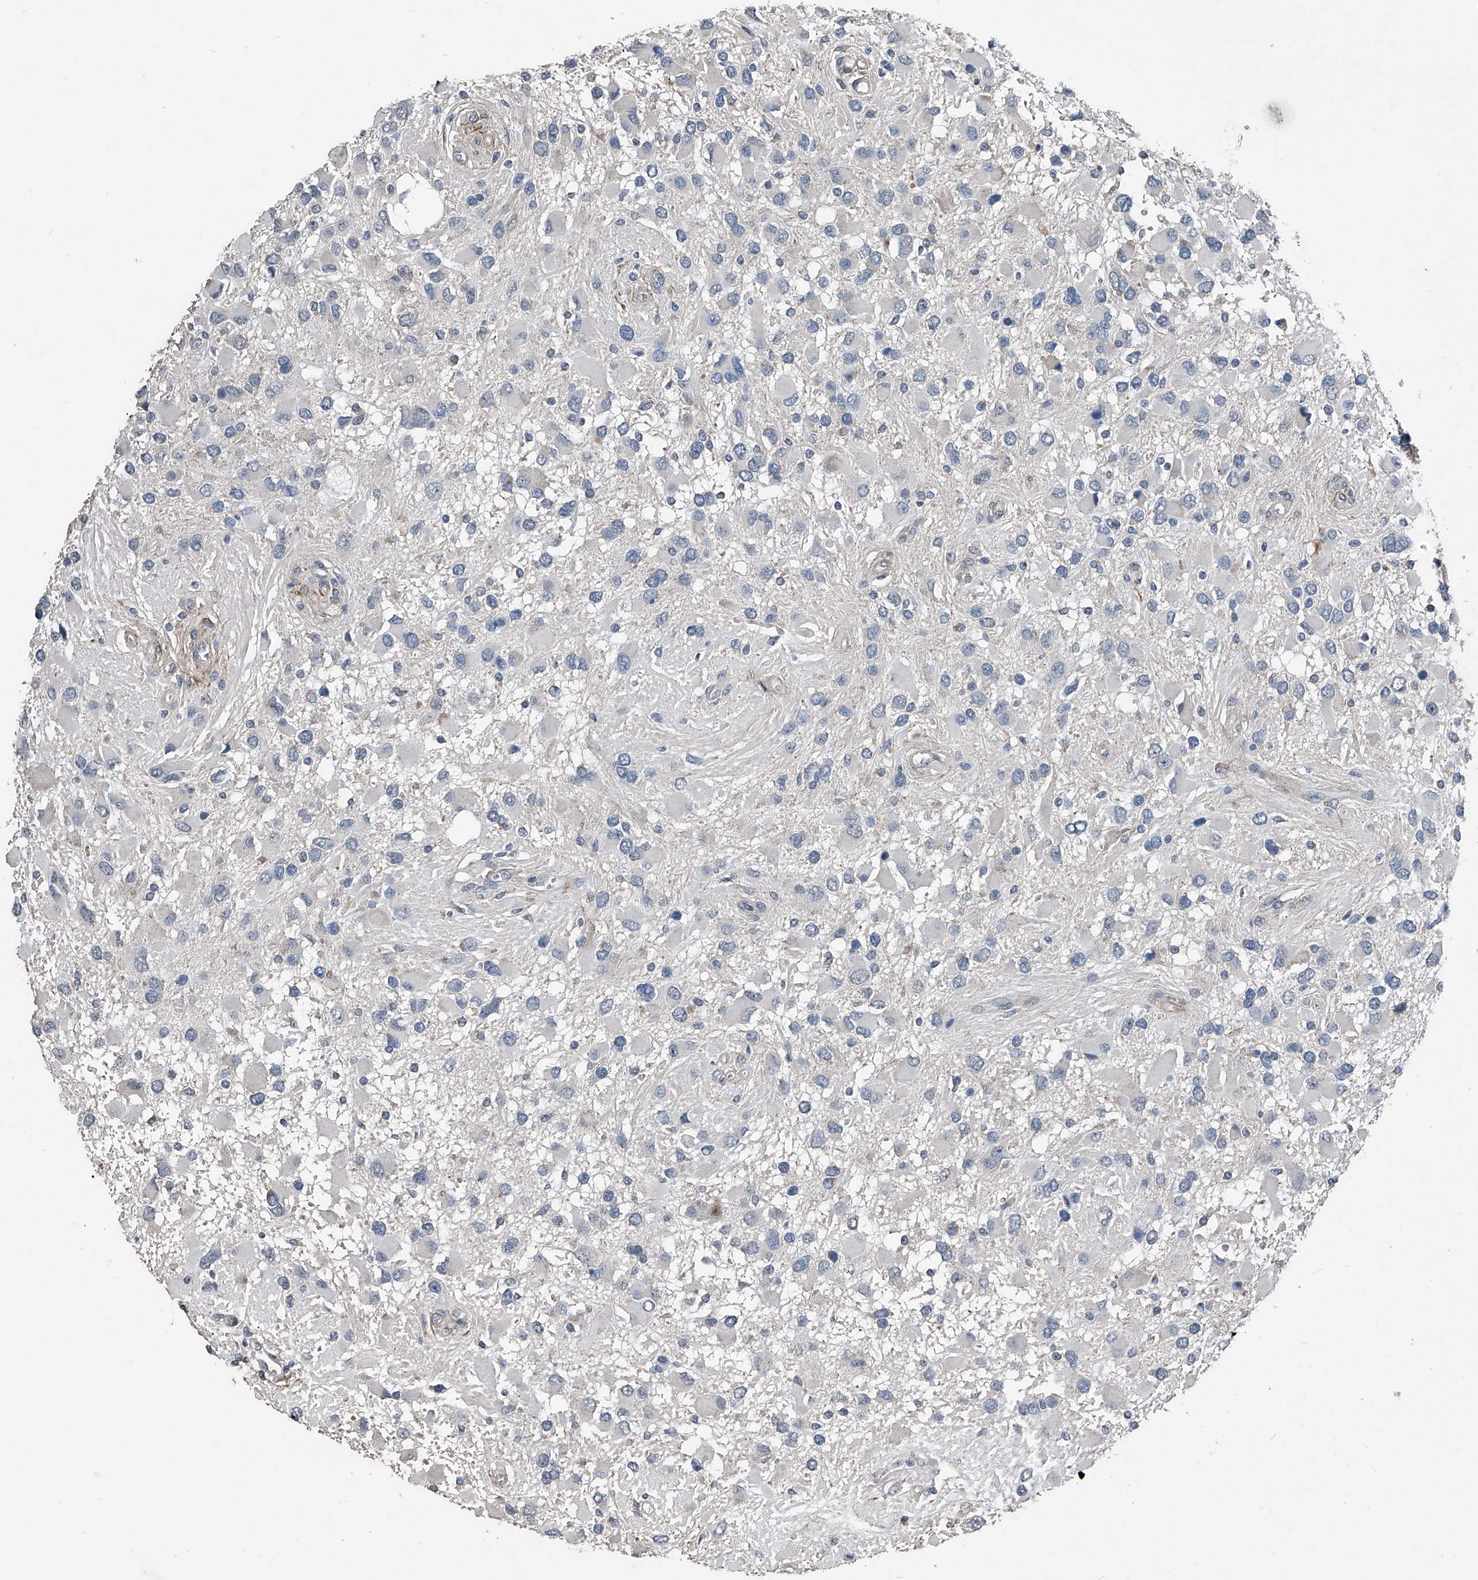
{"staining": {"intensity": "negative", "quantity": "none", "location": "none"}, "tissue": "glioma", "cell_type": "Tumor cells", "image_type": "cancer", "snomed": [{"axis": "morphology", "description": "Glioma, malignant, High grade"}, {"axis": "topography", "description": "Brain"}], "caption": "IHC micrograph of human glioma stained for a protein (brown), which exhibits no positivity in tumor cells. Nuclei are stained in blue.", "gene": "PHACTR1", "patient": {"sex": "male", "age": 53}}